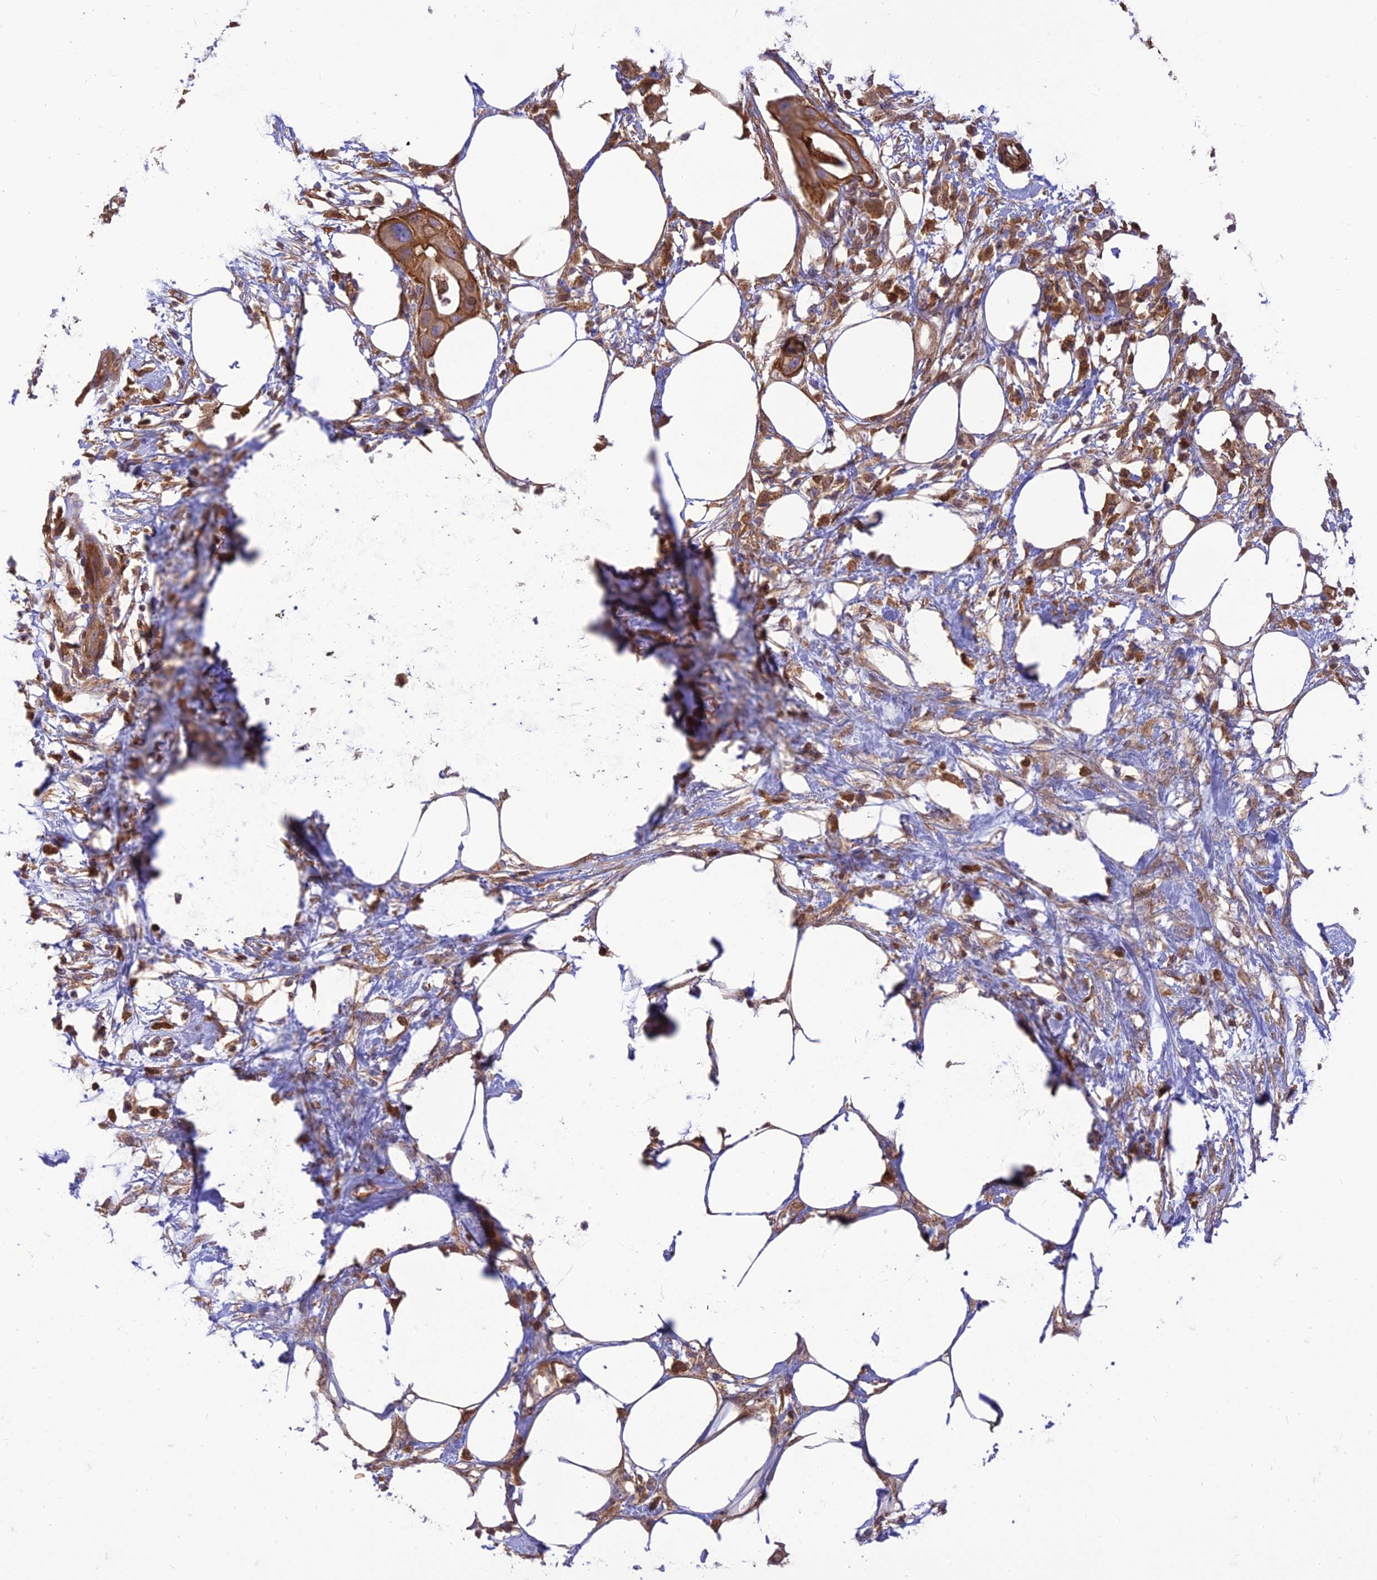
{"staining": {"intensity": "moderate", "quantity": ">75%", "location": "cytoplasmic/membranous"}, "tissue": "pancreatic cancer", "cell_type": "Tumor cells", "image_type": "cancer", "snomed": [{"axis": "morphology", "description": "Adenocarcinoma, NOS"}, {"axis": "topography", "description": "Pancreas"}], "caption": "There is medium levels of moderate cytoplasmic/membranous staining in tumor cells of pancreatic adenocarcinoma, as demonstrated by immunohistochemical staining (brown color).", "gene": "HPSE2", "patient": {"sex": "male", "age": 68}}